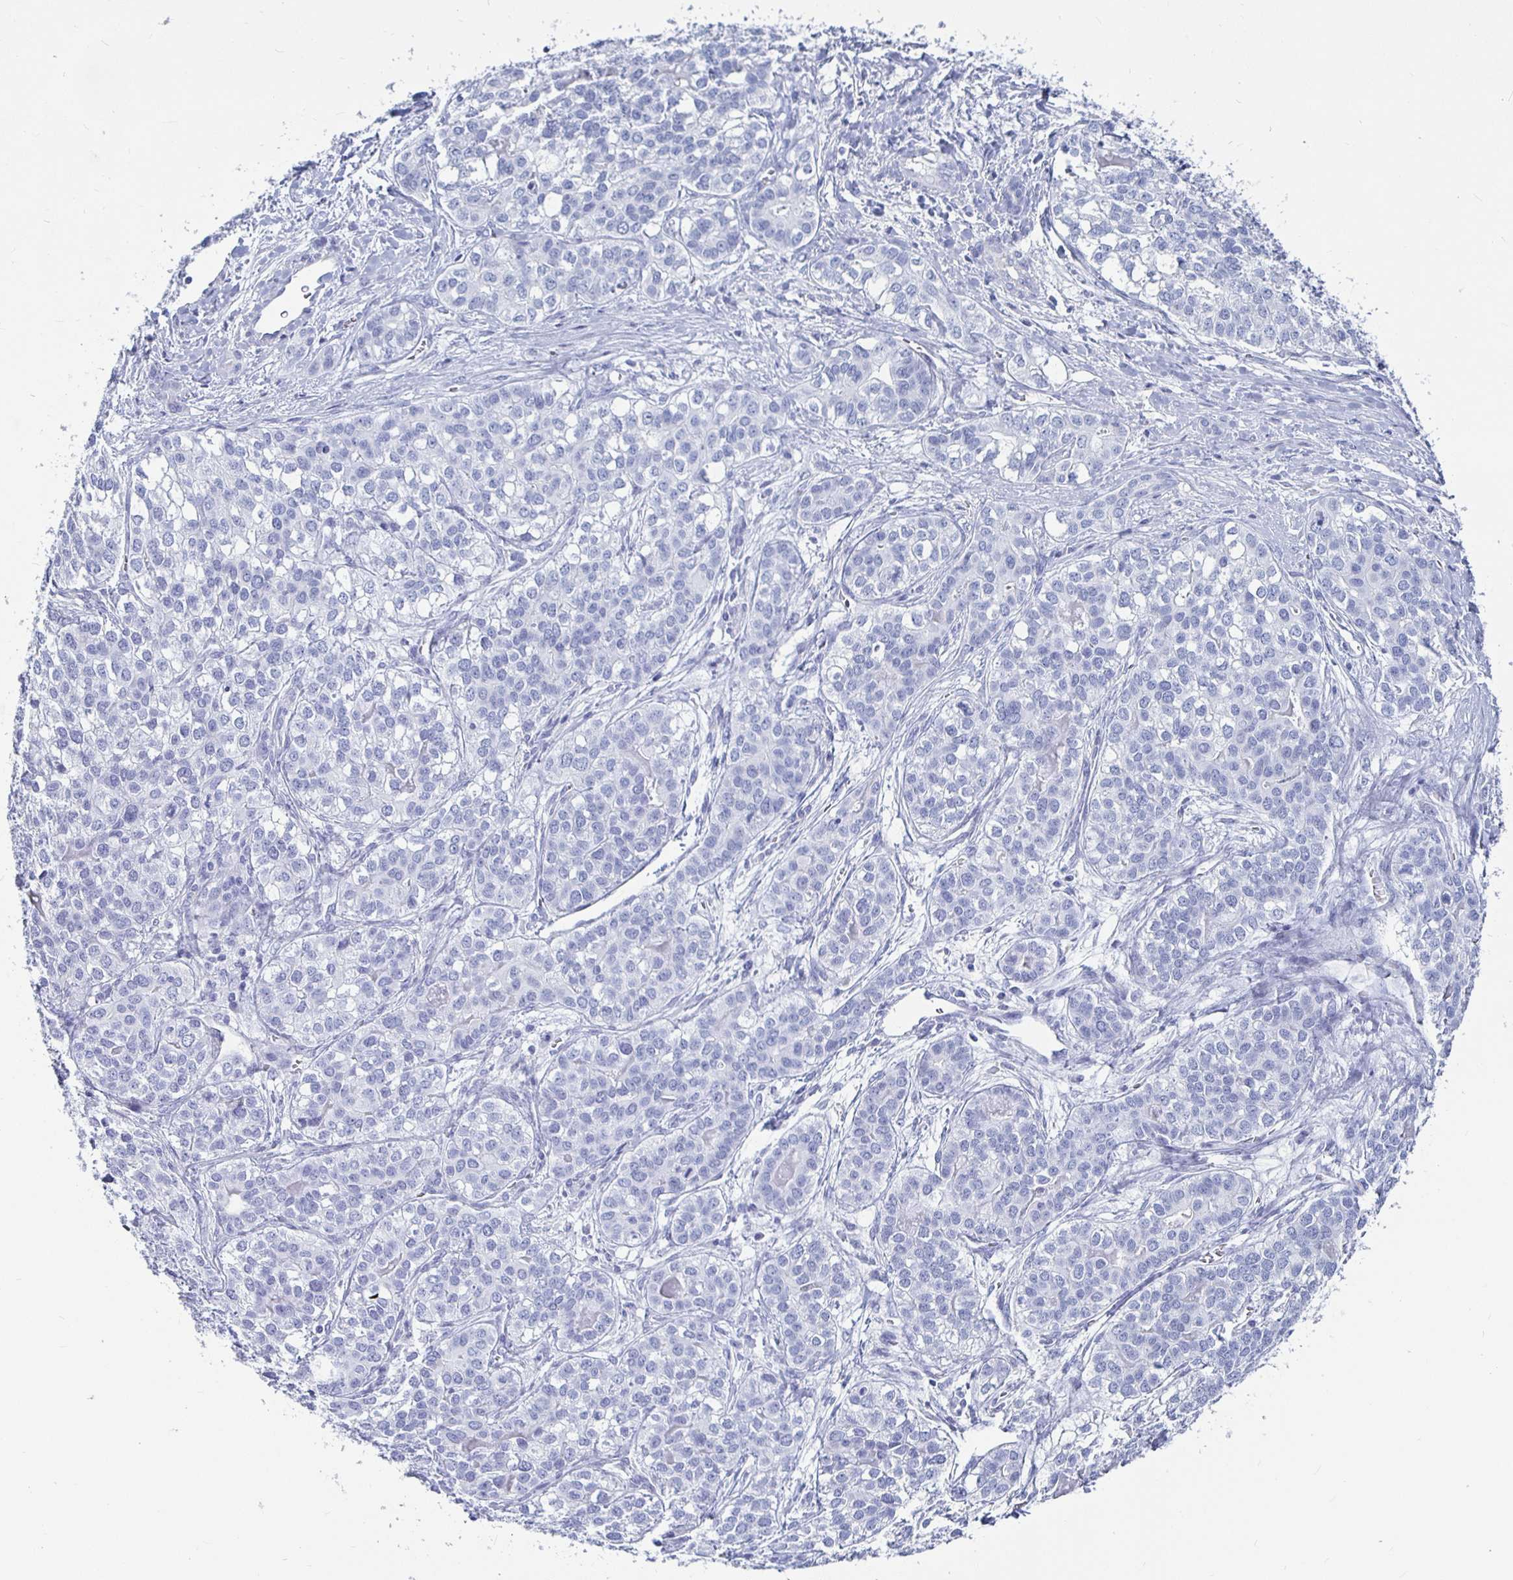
{"staining": {"intensity": "negative", "quantity": "none", "location": "none"}, "tissue": "liver cancer", "cell_type": "Tumor cells", "image_type": "cancer", "snomed": [{"axis": "morphology", "description": "Cholangiocarcinoma"}, {"axis": "topography", "description": "Liver"}], "caption": "Human liver cholangiocarcinoma stained for a protein using immunohistochemistry shows no staining in tumor cells.", "gene": "CA9", "patient": {"sex": "male", "age": 56}}